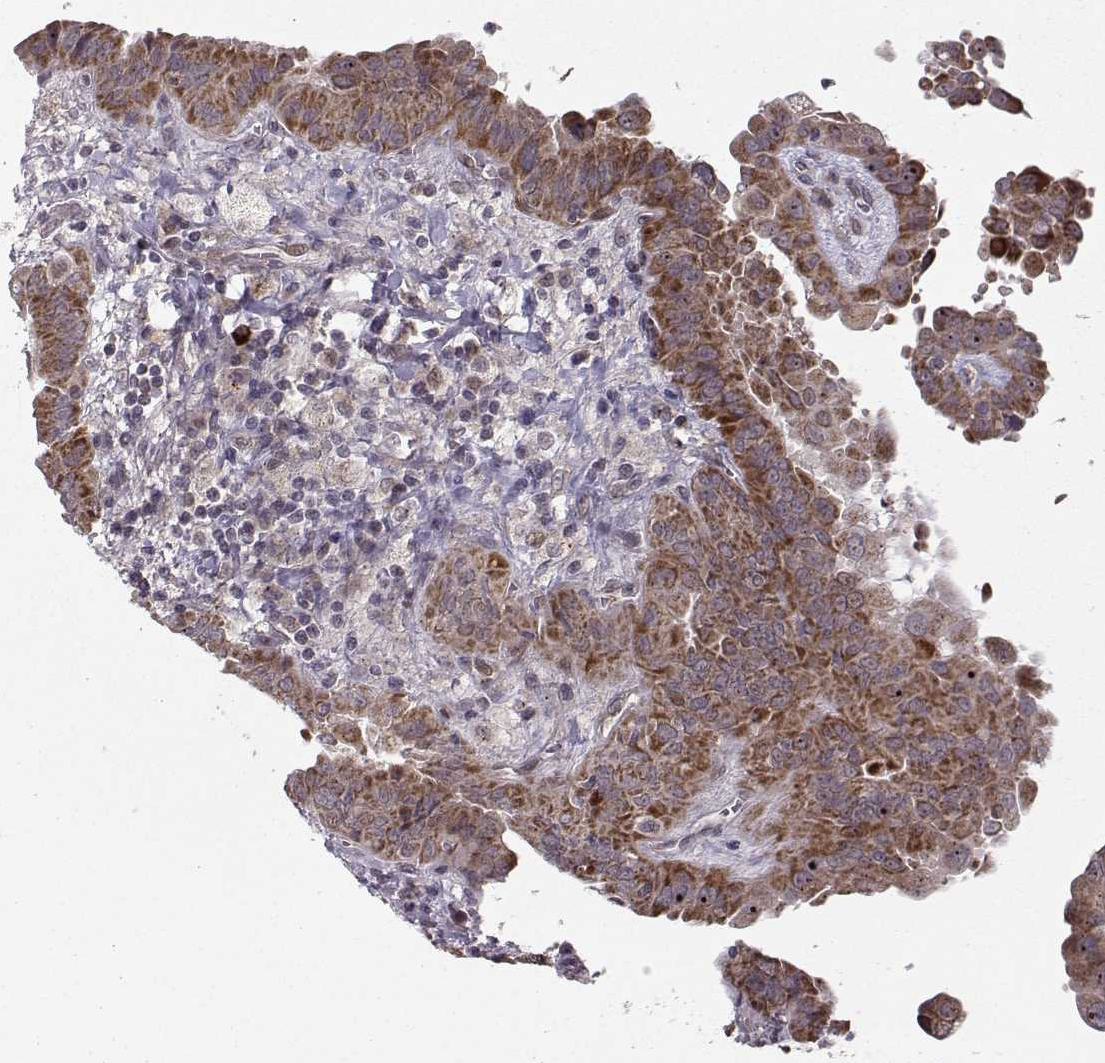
{"staining": {"intensity": "strong", "quantity": "25%-75%", "location": "cytoplasmic/membranous"}, "tissue": "thyroid cancer", "cell_type": "Tumor cells", "image_type": "cancer", "snomed": [{"axis": "morphology", "description": "Papillary adenocarcinoma, NOS"}, {"axis": "topography", "description": "Thyroid gland"}], "caption": "Protein staining shows strong cytoplasmic/membranous positivity in approximately 25%-75% of tumor cells in thyroid cancer. Using DAB (3,3'-diaminobenzidine) (brown) and hematoxylin (blue) stains, captured at high magnification using brightfield microscopy.", "gene": "NECAB3", "patient": {"sex": "female", "age": 37}}